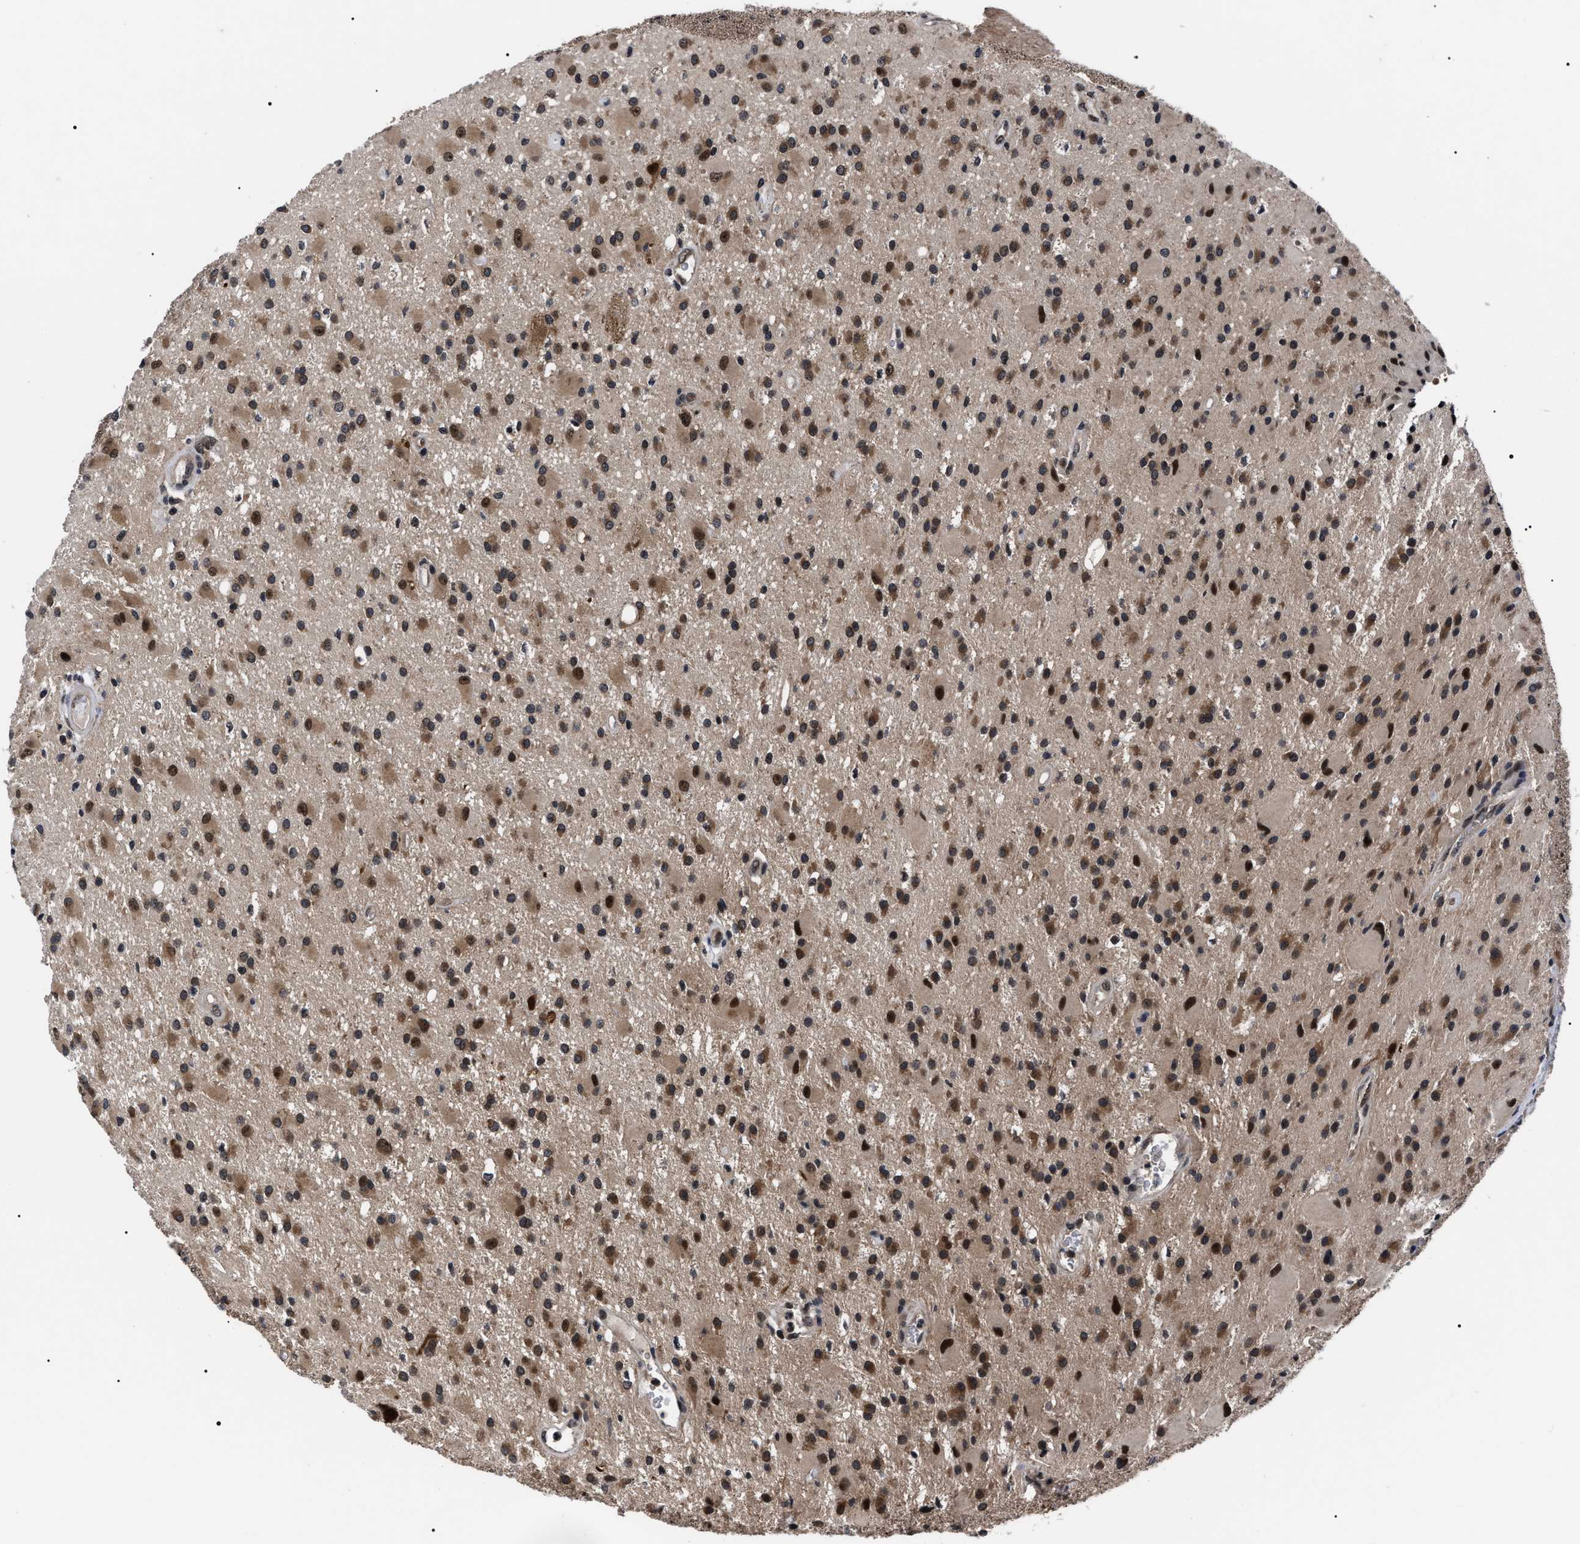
{"staining": {"intensity": "moderate", "quantity": "25%-75%", "location": "cytoplasmic/membranous,nuclear"}, "tissue": "glioma", "cell_type": "Tumor cells", "image_type": "cancer", "snomed": [{"axis": "morphology", "description": "Glioma, malignant, Low grade"}, {"axis": "topography", "description": "Brain"}], "caption": "Human malignant glioma (low-grade) stained with a brown dye exhibits moderate cytoplasmic/membranous and nuclear positive positivity in about 25%-75% of tumor cells.", "gene": "CSNK2A1", "patient": {"sex": "male", "age": 58}}